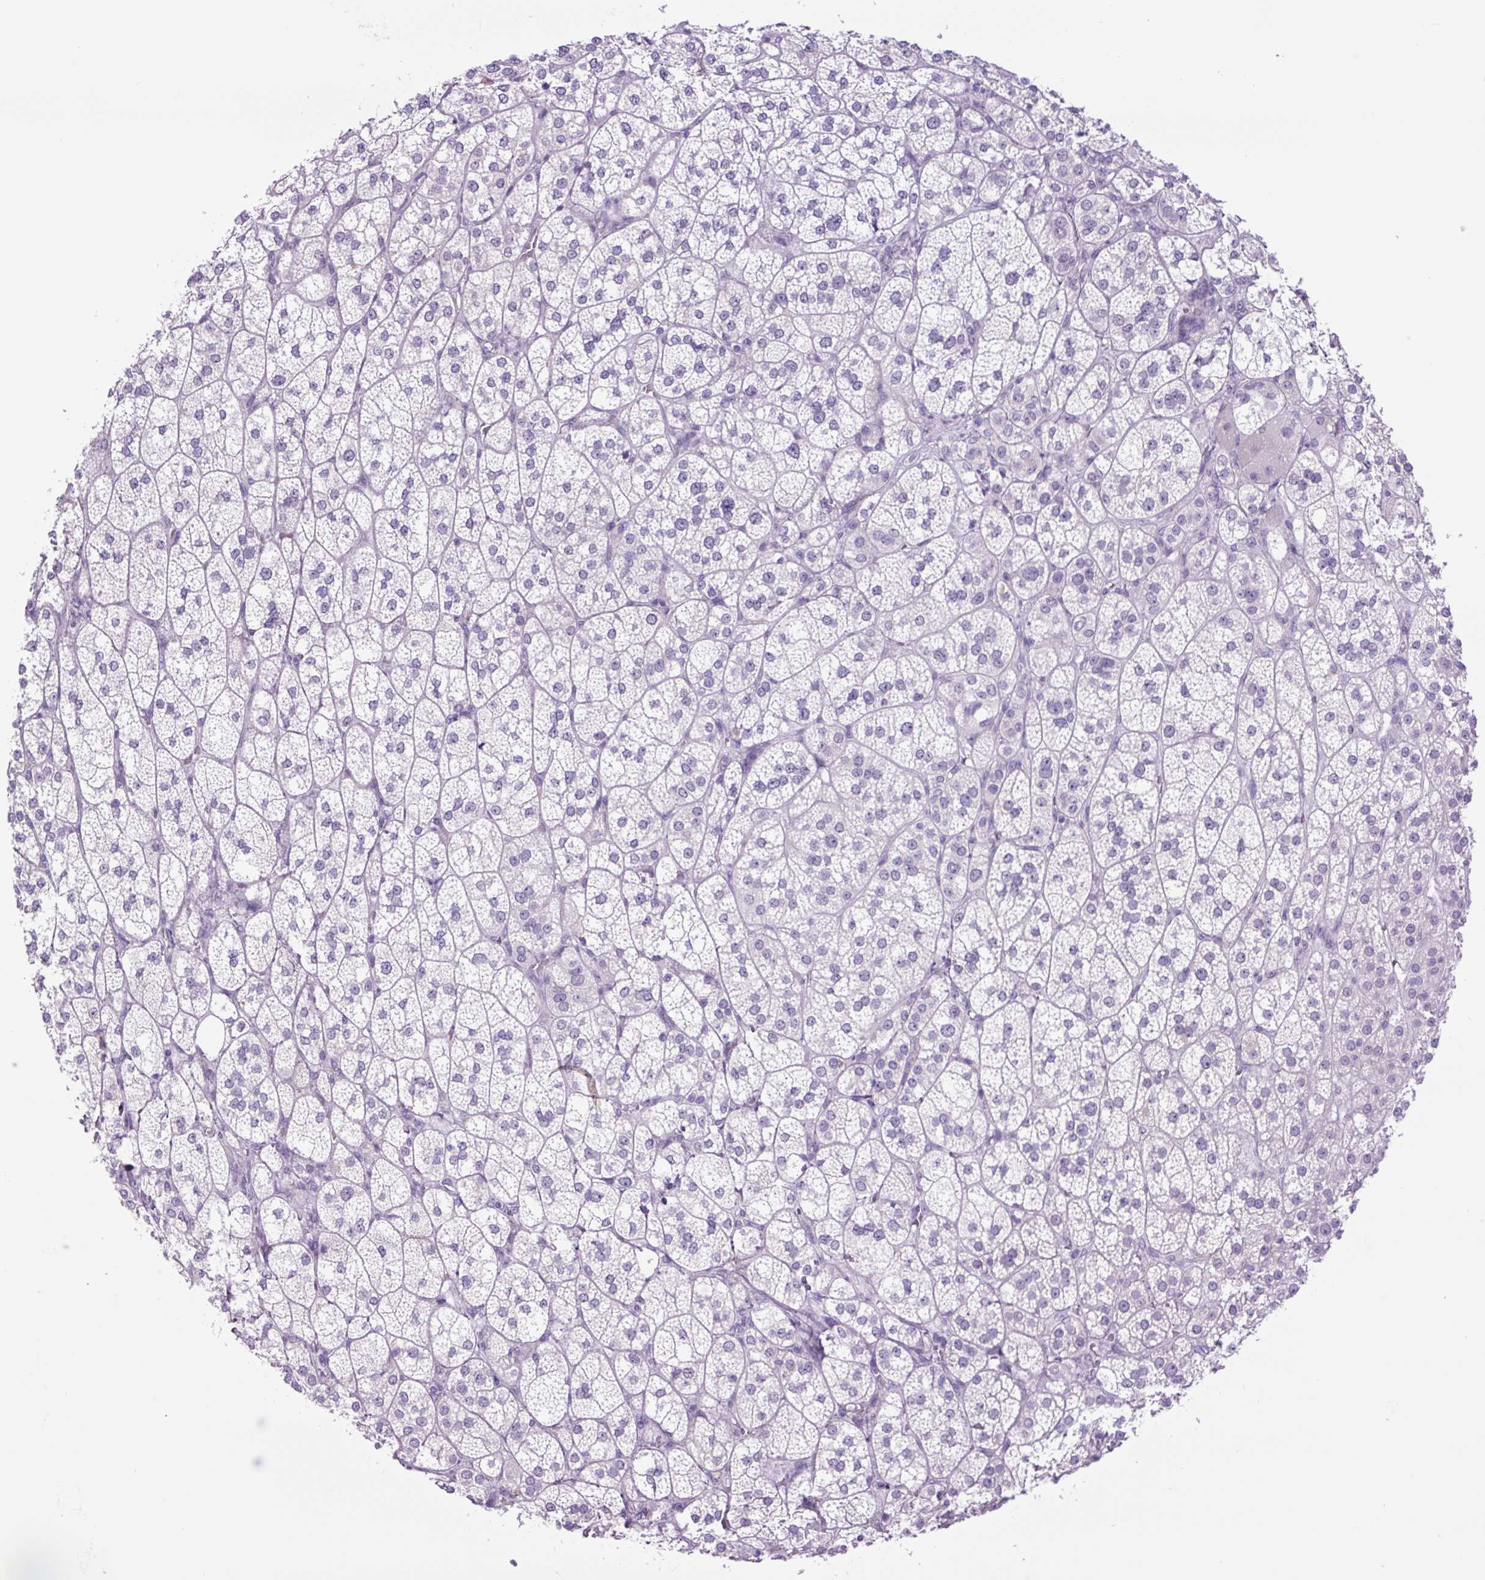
{"staining": {"intensity": "negative", "quantity": "none", "location": "none"}, "tissue": "adrenal gland", "cell_type": "Glandular cells", "image_type": "normal", "snomed": [{"axis": "morphology", "description": "Normal tissue, NOS"}, {"axis": "topography", "description": "Adrenal gland"}], "caption": "Immunohistochemical staining of benign human adrenal gland reveals no significant expression in glandular cells.", "gene": "MFSD3", "patient": {"sex": "female", "age": 60}}